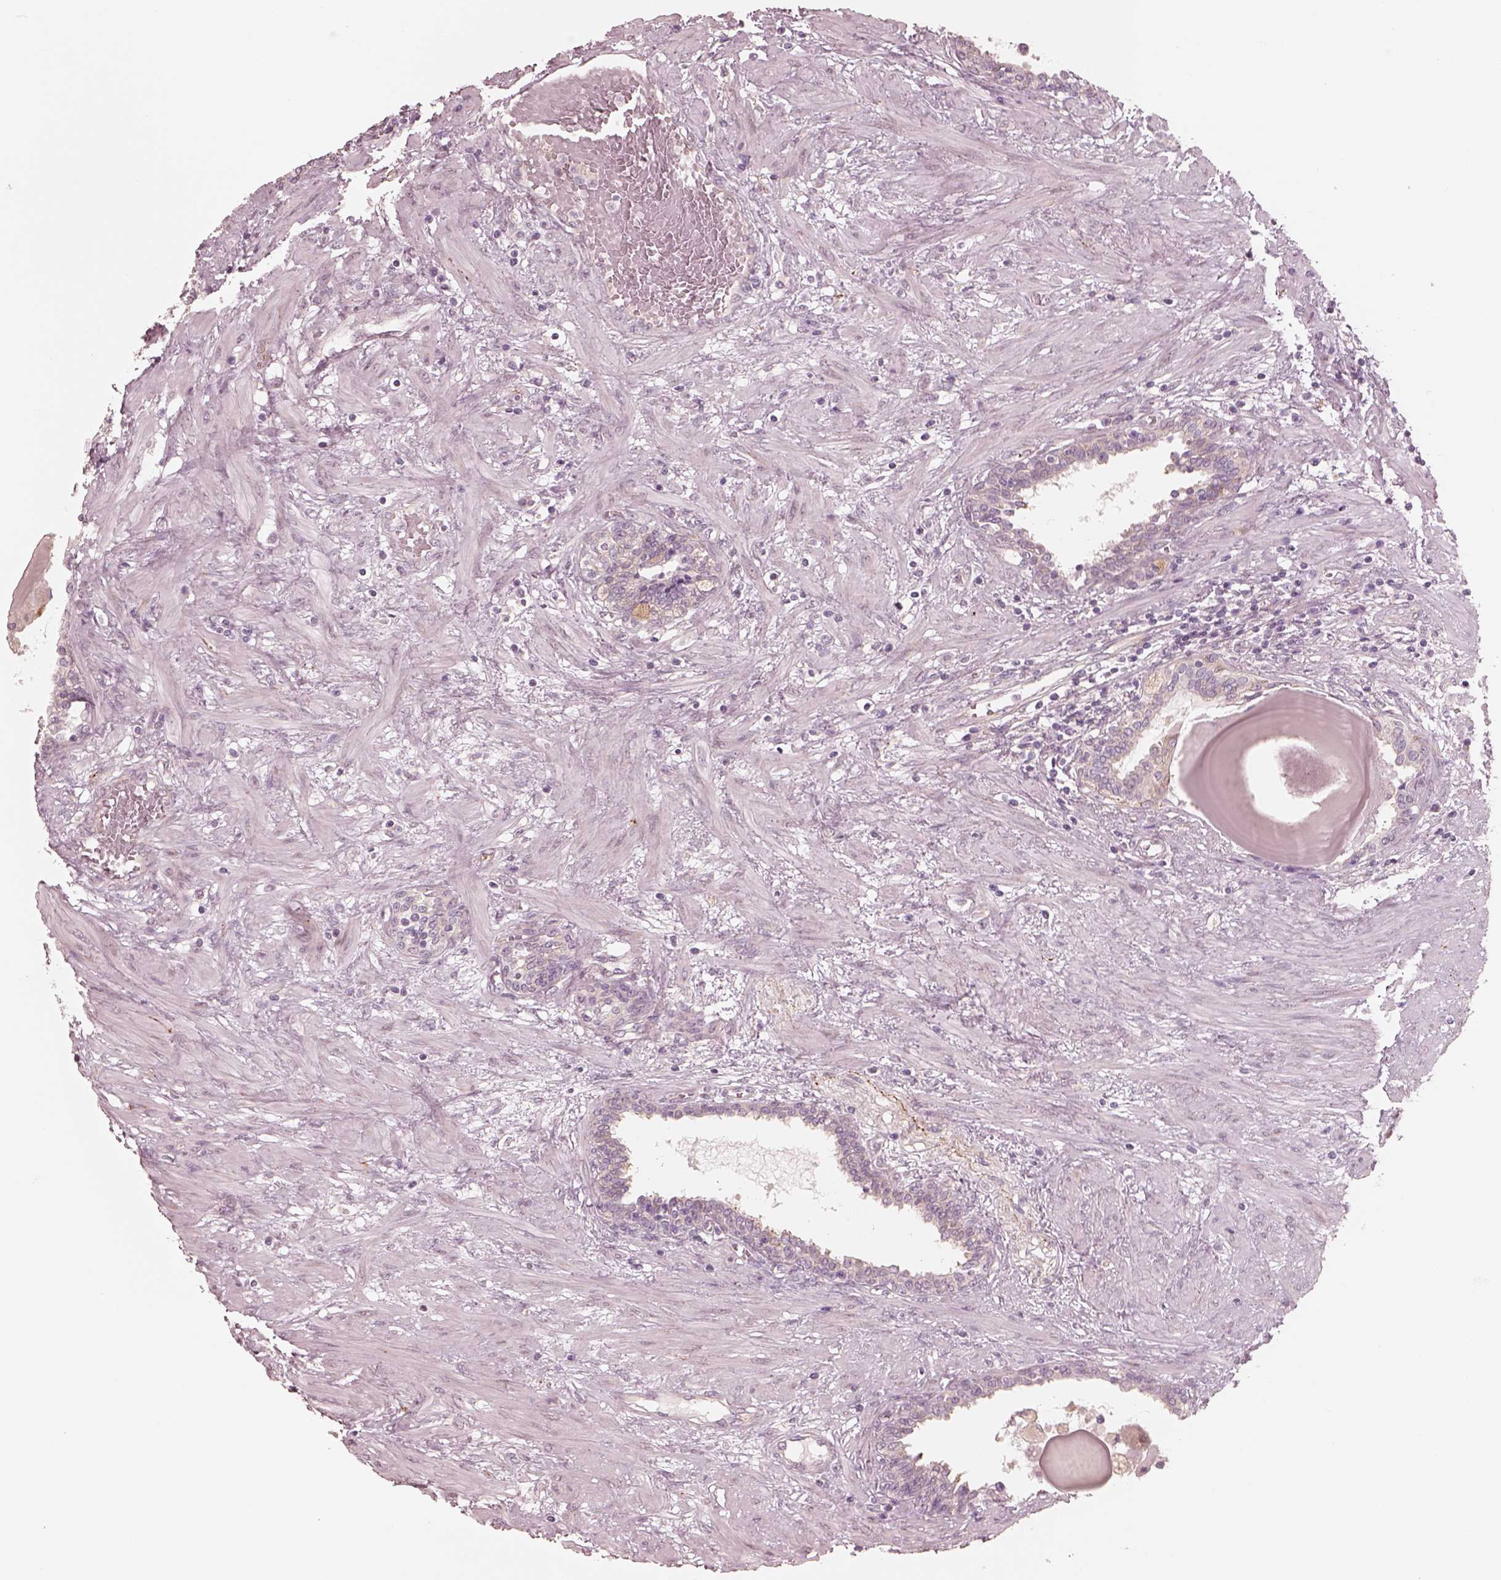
{"staining": {"intensity": "negative", "quantity": "none", "location": "none"}, "tissue": "prostate", "cell_type": "Glandular cells", "image_type": "normal", "snomed": [{"axis": "morphology", "description": "Normal tissue, NOS"}, {"axis": "topography", "description": "Prostate"}], "caption": "Immunohistochemical staining of unremarkable prostate demonstrates no significant staining in glandular cells. (Brightfield microscopy of DAB (3,3'-diaminobenzidine) immunohistochemistry at high magnification).", "gene": "RAB3C", "patient": {"sex": "male", "age": 55}}